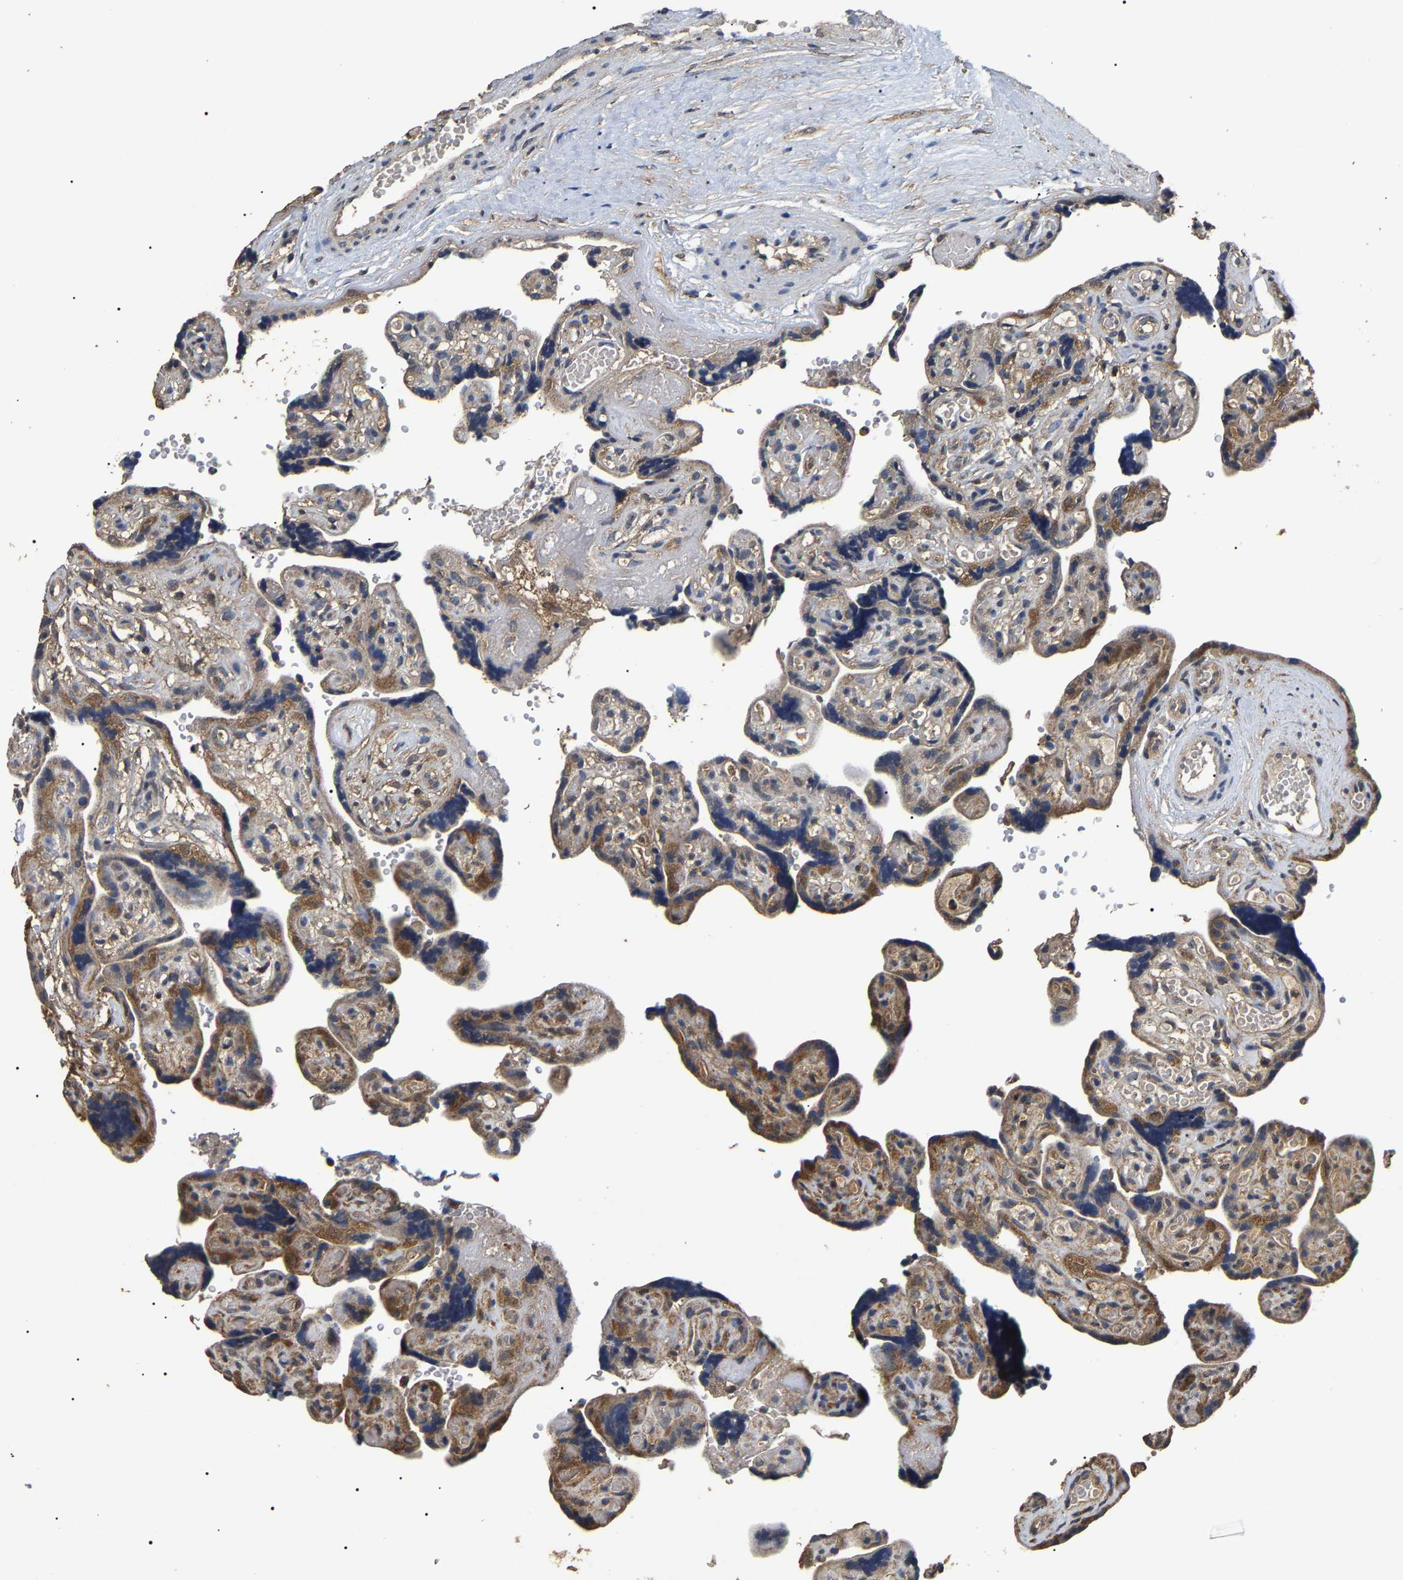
{"staining": {"intensity": "moderate", "quantity": ">75%", "location": "cytoplasmic/membranous"}, "tissue": "placenta", "cell_type": "Decidual cells", "image_type": "normal", "snomed": [{"axis": "morphology", "description": "Normal tissue, NOS"}, {"axis": "topography", "description": "Placenta"}], "caption": "Immunohistochemical staining of benign human placenta demonstrates medium levels of moderate cytoplasmic/membranous positivity in about >75% of decidual cells.", "gene": "PSMD8", "patient": {"sex": "female", "age": 30}}